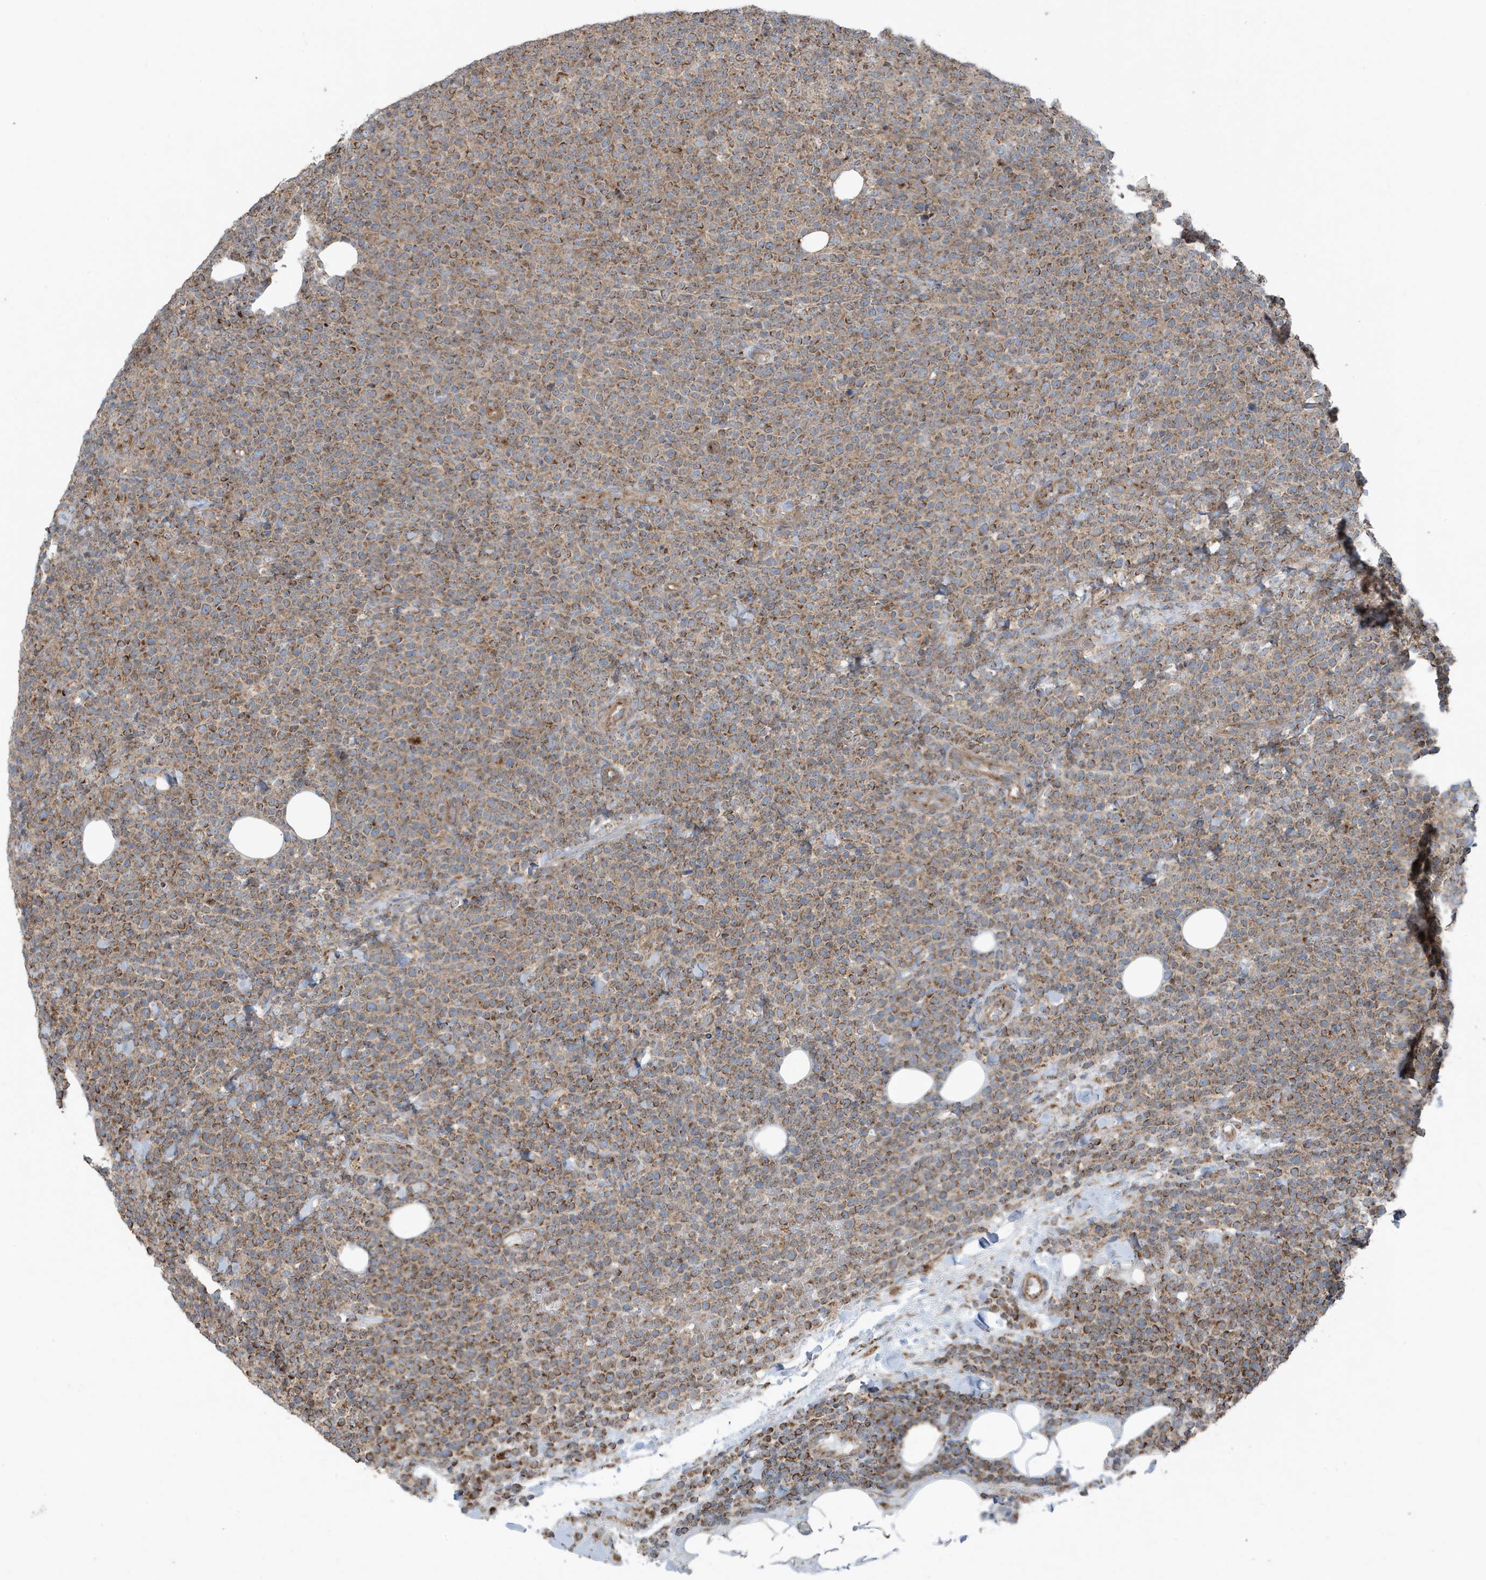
{"staining": {"intensity": "moderate", "quantity": ">75%", "location": "cytoplasmic/membranous"}, "tissue": "lymphoma", "cell_type": "Tumor cells", "image_type": "cancer", "snomed": [{"axis": "morphology", "description": "Malignant lymphoma, non-Hodgkin's type, High grade"}, {"axis": "topography", "description": "Lymph node"}], "caption": "A medium amount of moderate cytoplasmic/membranous staining is identified in about >75% of tumor cells in lymphoma tissue.", "gene": "GOLGA4", "patient": {"sex": "male", "age": 61}}